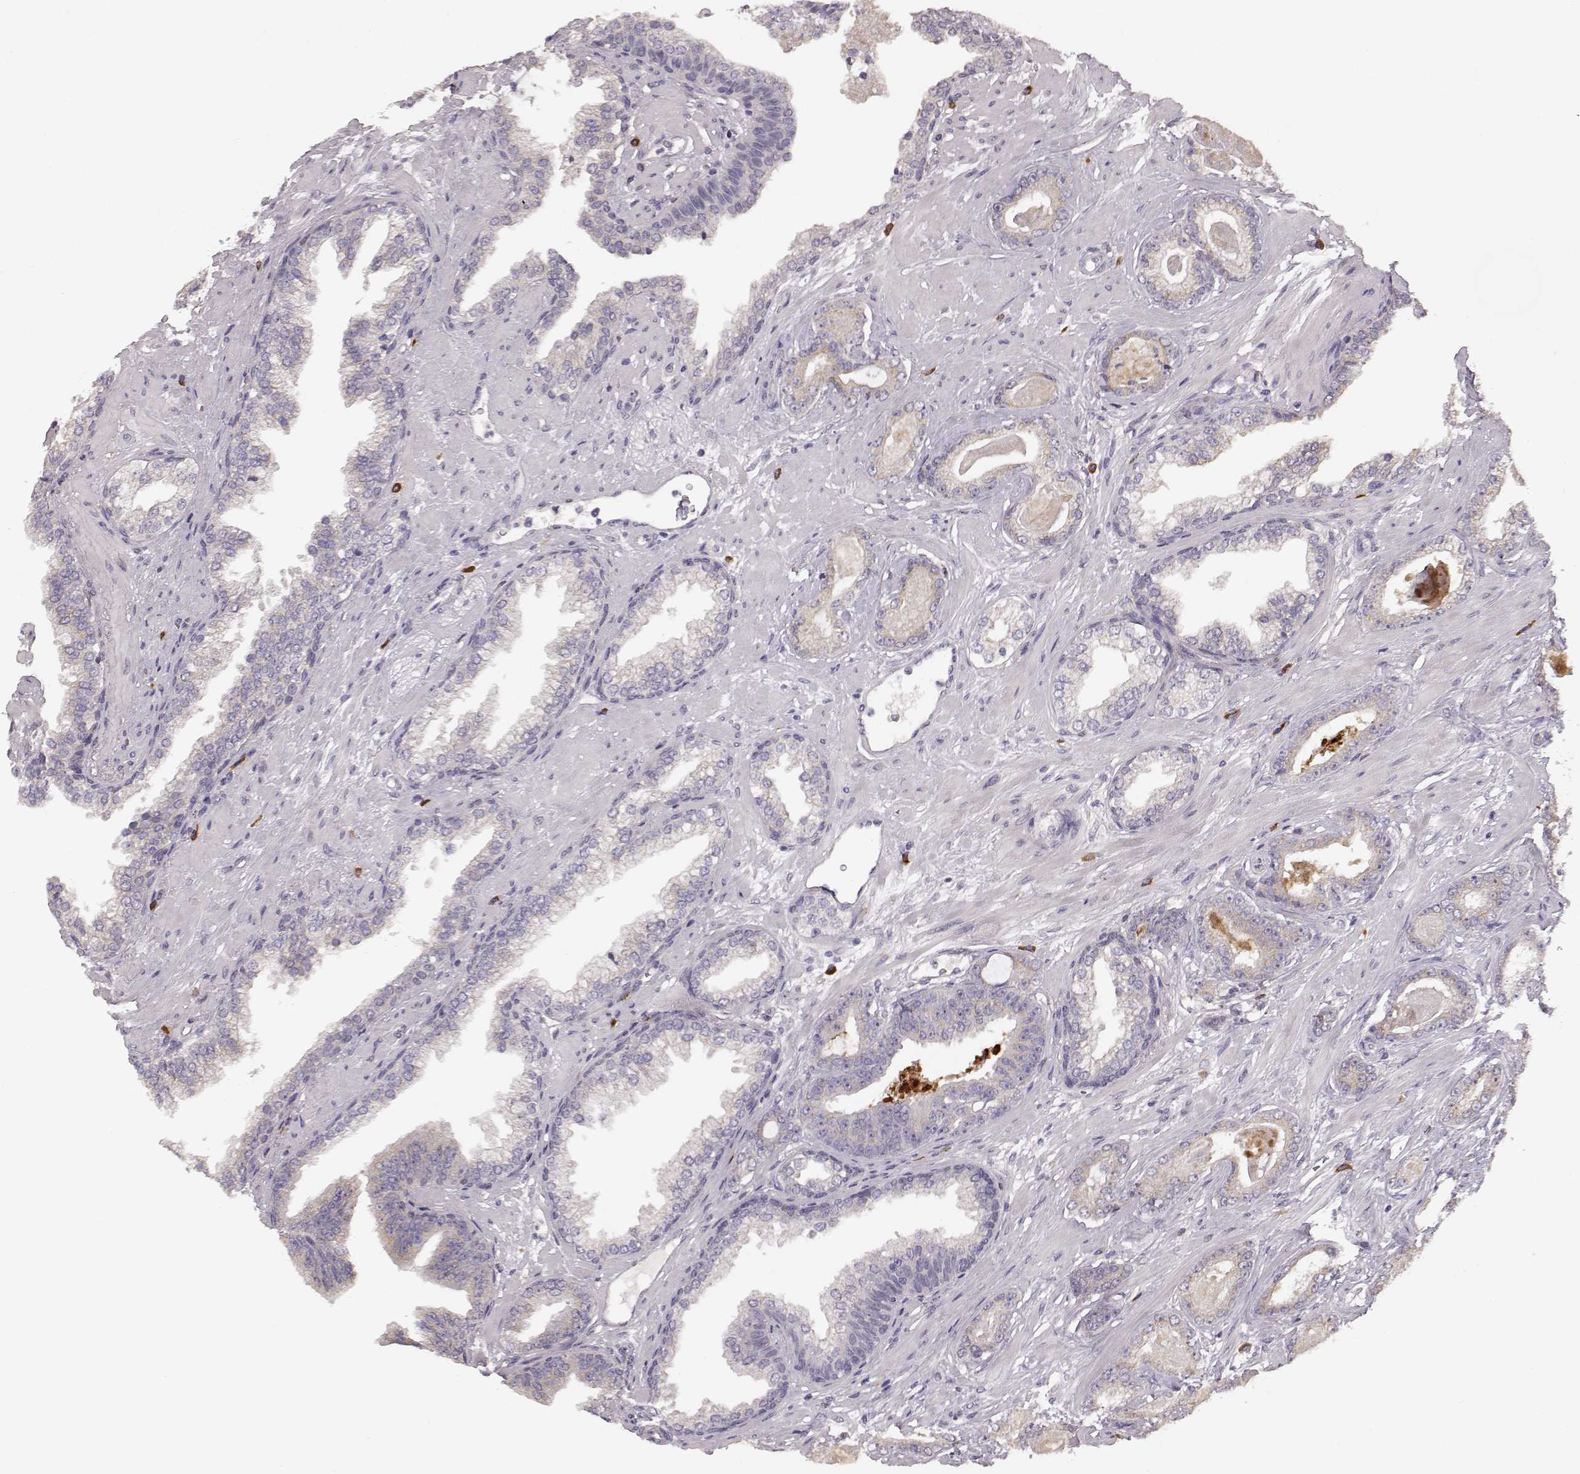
{"staining": {"intensity": "weak", "quantity": "25%-75%", "location": "cytoplasmic/membranous"}, "tissue": "prostate cancer", "cell_type": "Tumor cells", "image_type": "cancer", "snomed": [{"axis": "morphology", "description": "Adenocarcinoma, Low grade"}, {"axis": "topography", "description": "Prostate"}], "caption": "Immunohistochemical staining of prostate cancer (low-grade adenocarcinoma) demonstrates weak cytoplasmic/membranous protein staining in approximately 25%-75% of tumor cells.", "gene": "GHR", "patient": {"sex": "male", "age": 61}}